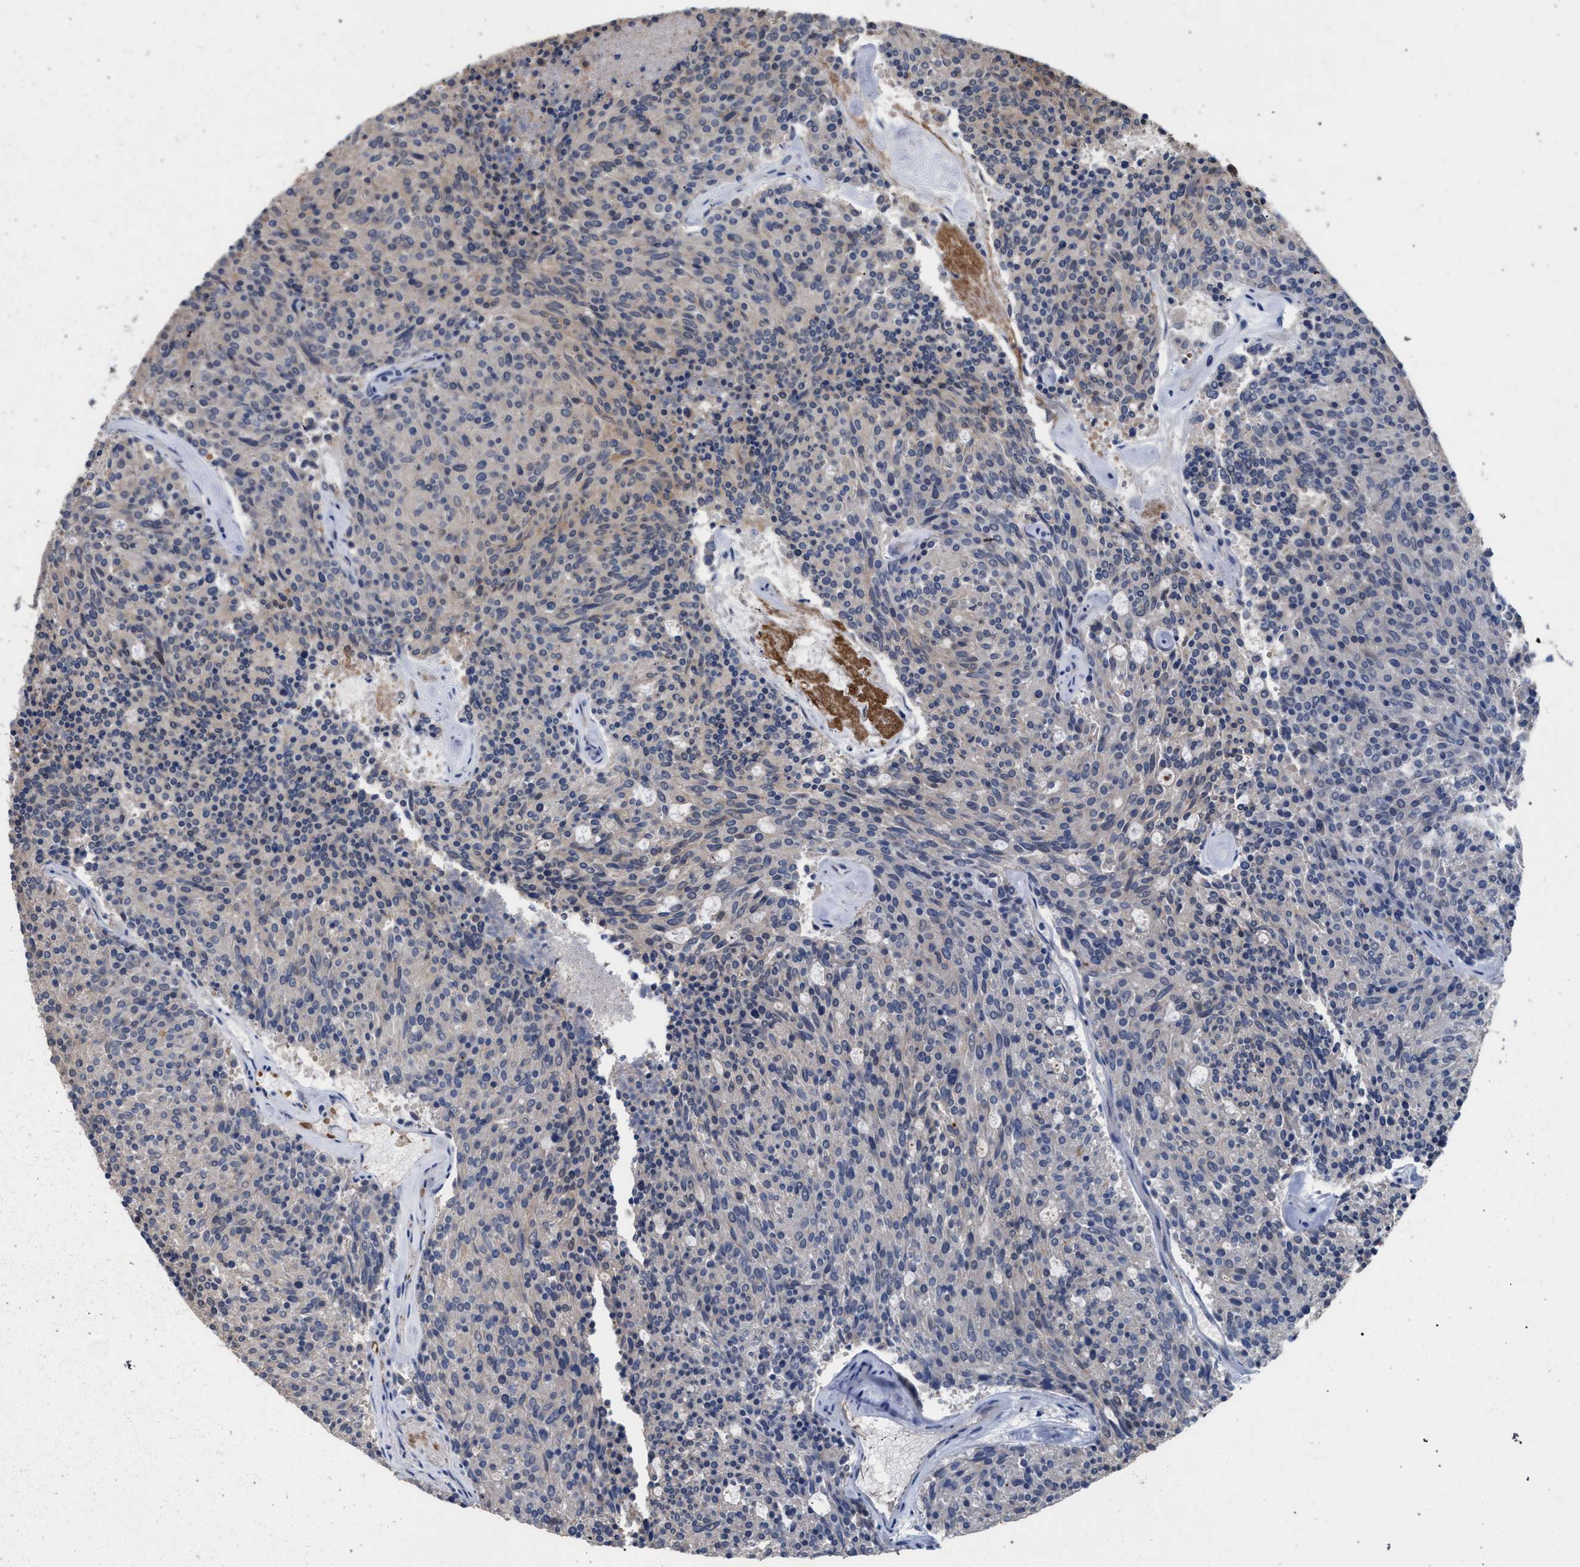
{"staining": {"intensity": "weak", "quantity": "<25%", "location": "cytoplasmic/membranous"}, "tissue": "carcinoid", "cell_type": "Tumor cells", "image_type": "cancer", "snomed": [{"axis": "morphology", "description": "Carcinoid, malignant, NOS"}, {"axis": "topography", "description": "Pancreas"}], "caption": "IHC photomicrograph of malignant carcinoid stained for a protein (brown), which shows no staining in tumor cells.", "gene": "TECPR1", "patient": {"sex": "female", "age": 54}}